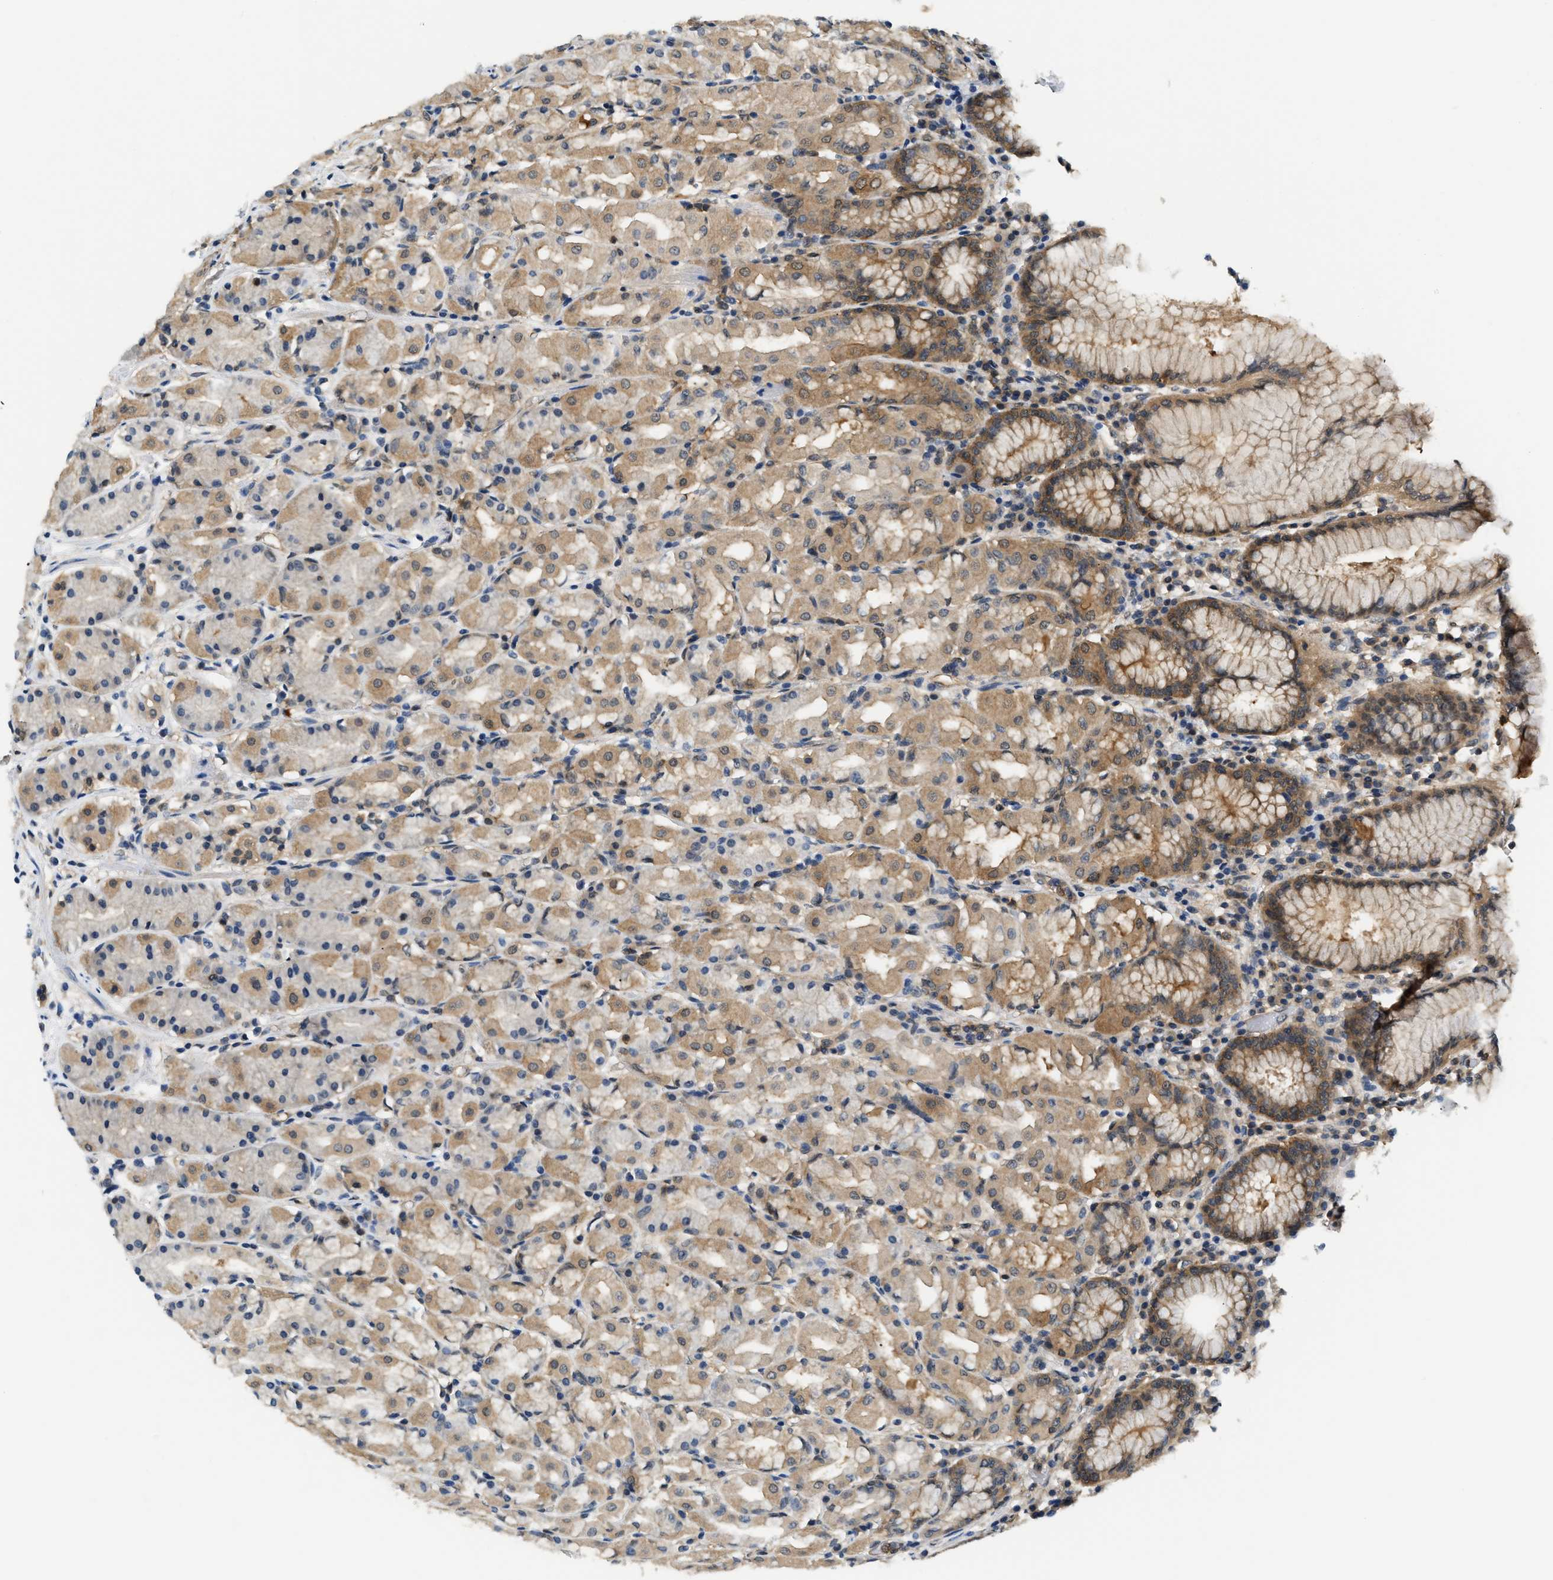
{"staining": {"intensity": "moderate", "quantity": "25%-75%", "location": "cytoplasmic/membranous"}, "tissue": "stomach", "cell_type": "Glandular cells", "image_type": "normal", "snomed": [{"axis": "morphology", "description": "Normal tissue, NOS"}, {"axis": "topography", "description": "Stomach"}, {"axis": "topography", "description": "Stomach, lower"}], "caption": "Approximately 25%-75% of glandular cells in unremarkable stomach display moderate cytoplasmic/membranous protein expression as visualized by brown immunohistochemical staining.", "gene": "EIF4EBP2", "patient": {"sex": "female", "age": 56}}